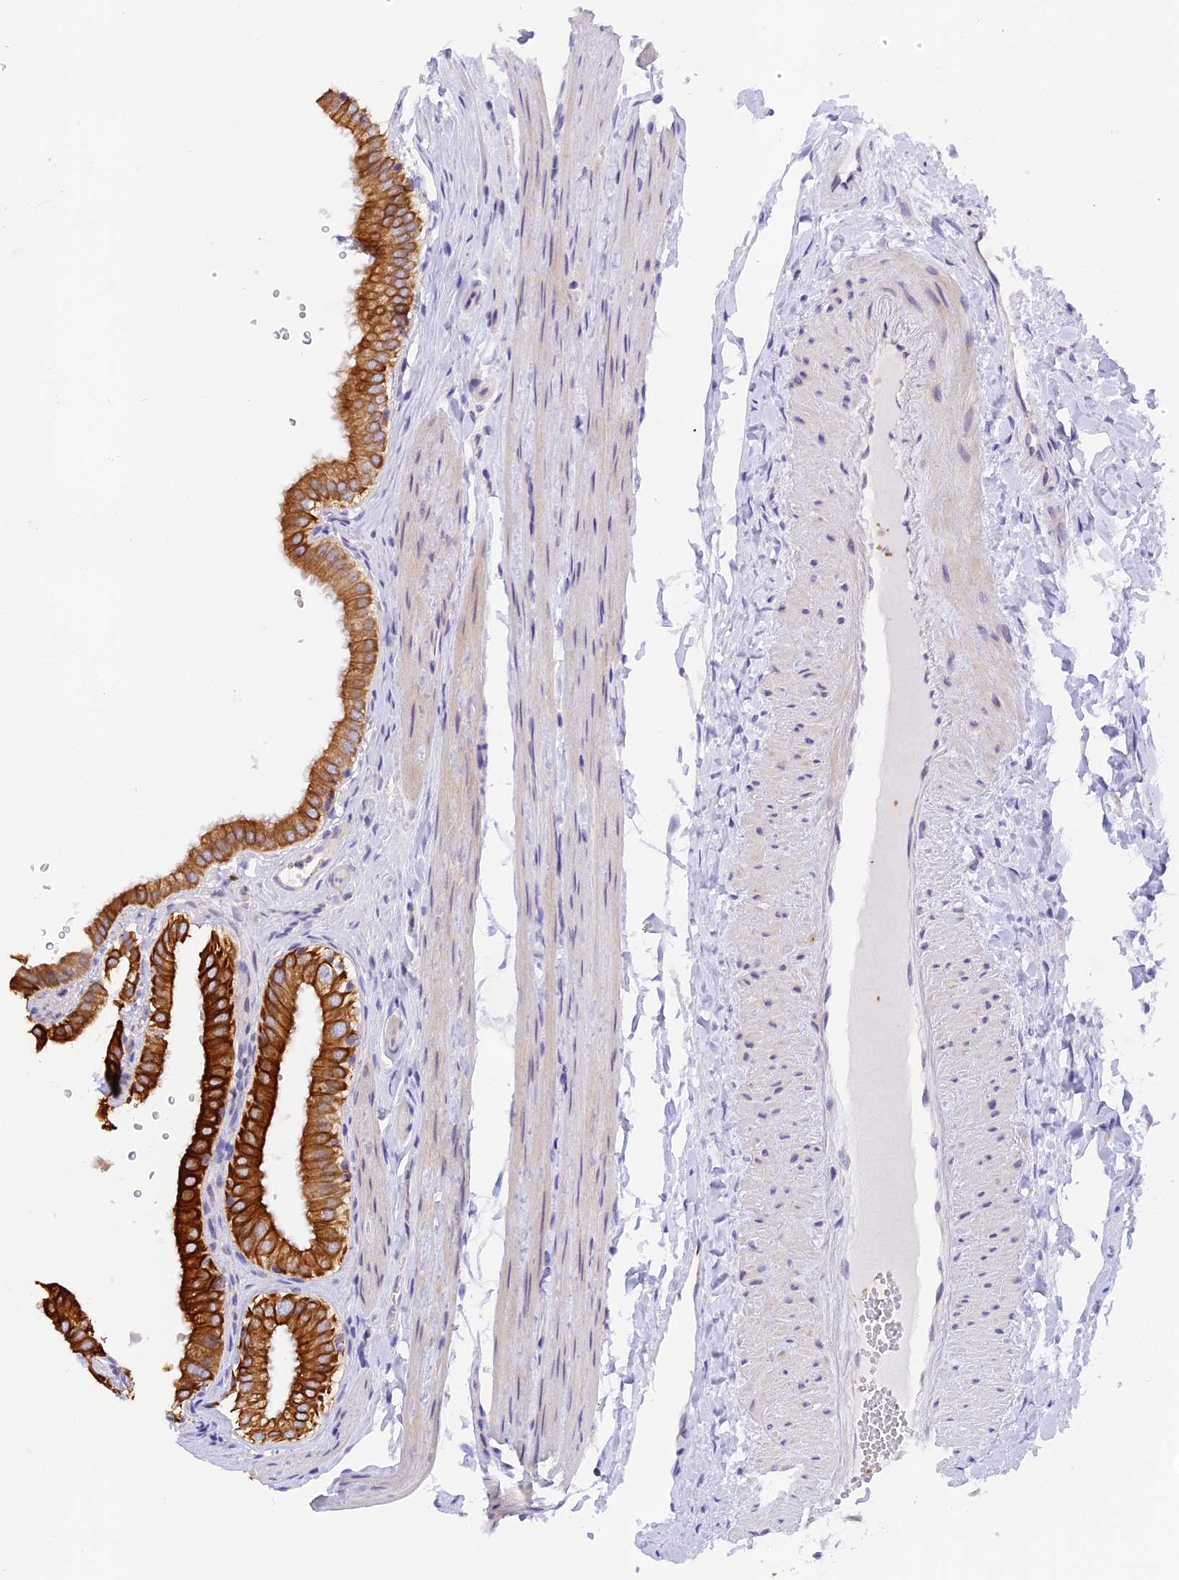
{"staining": {"intensity": "strong", "quantity": ">75%", "location": "cytoplasmic/membranous"}, "tissue": "gallbladder", "cell_type": "Glandular cells", "image_type": "normal", "snomed": [{"axis": "morphology", "description": "Normal tissue, NOS"}, {"axis": "topography", "description": "Gallbladder"}], "caption": "High-magnification brightfield microscopy of normal gallbladder stained with DAB (3,3'-diaminobenzidine) (brown) and counterstained with hematoxylin (blue). glandular cells exhibit strong cytoplasmic/membranous expression is seen in about>75% of cells.", "gene": "PKIA", "patient": {"sex": "female", "age": 61}}